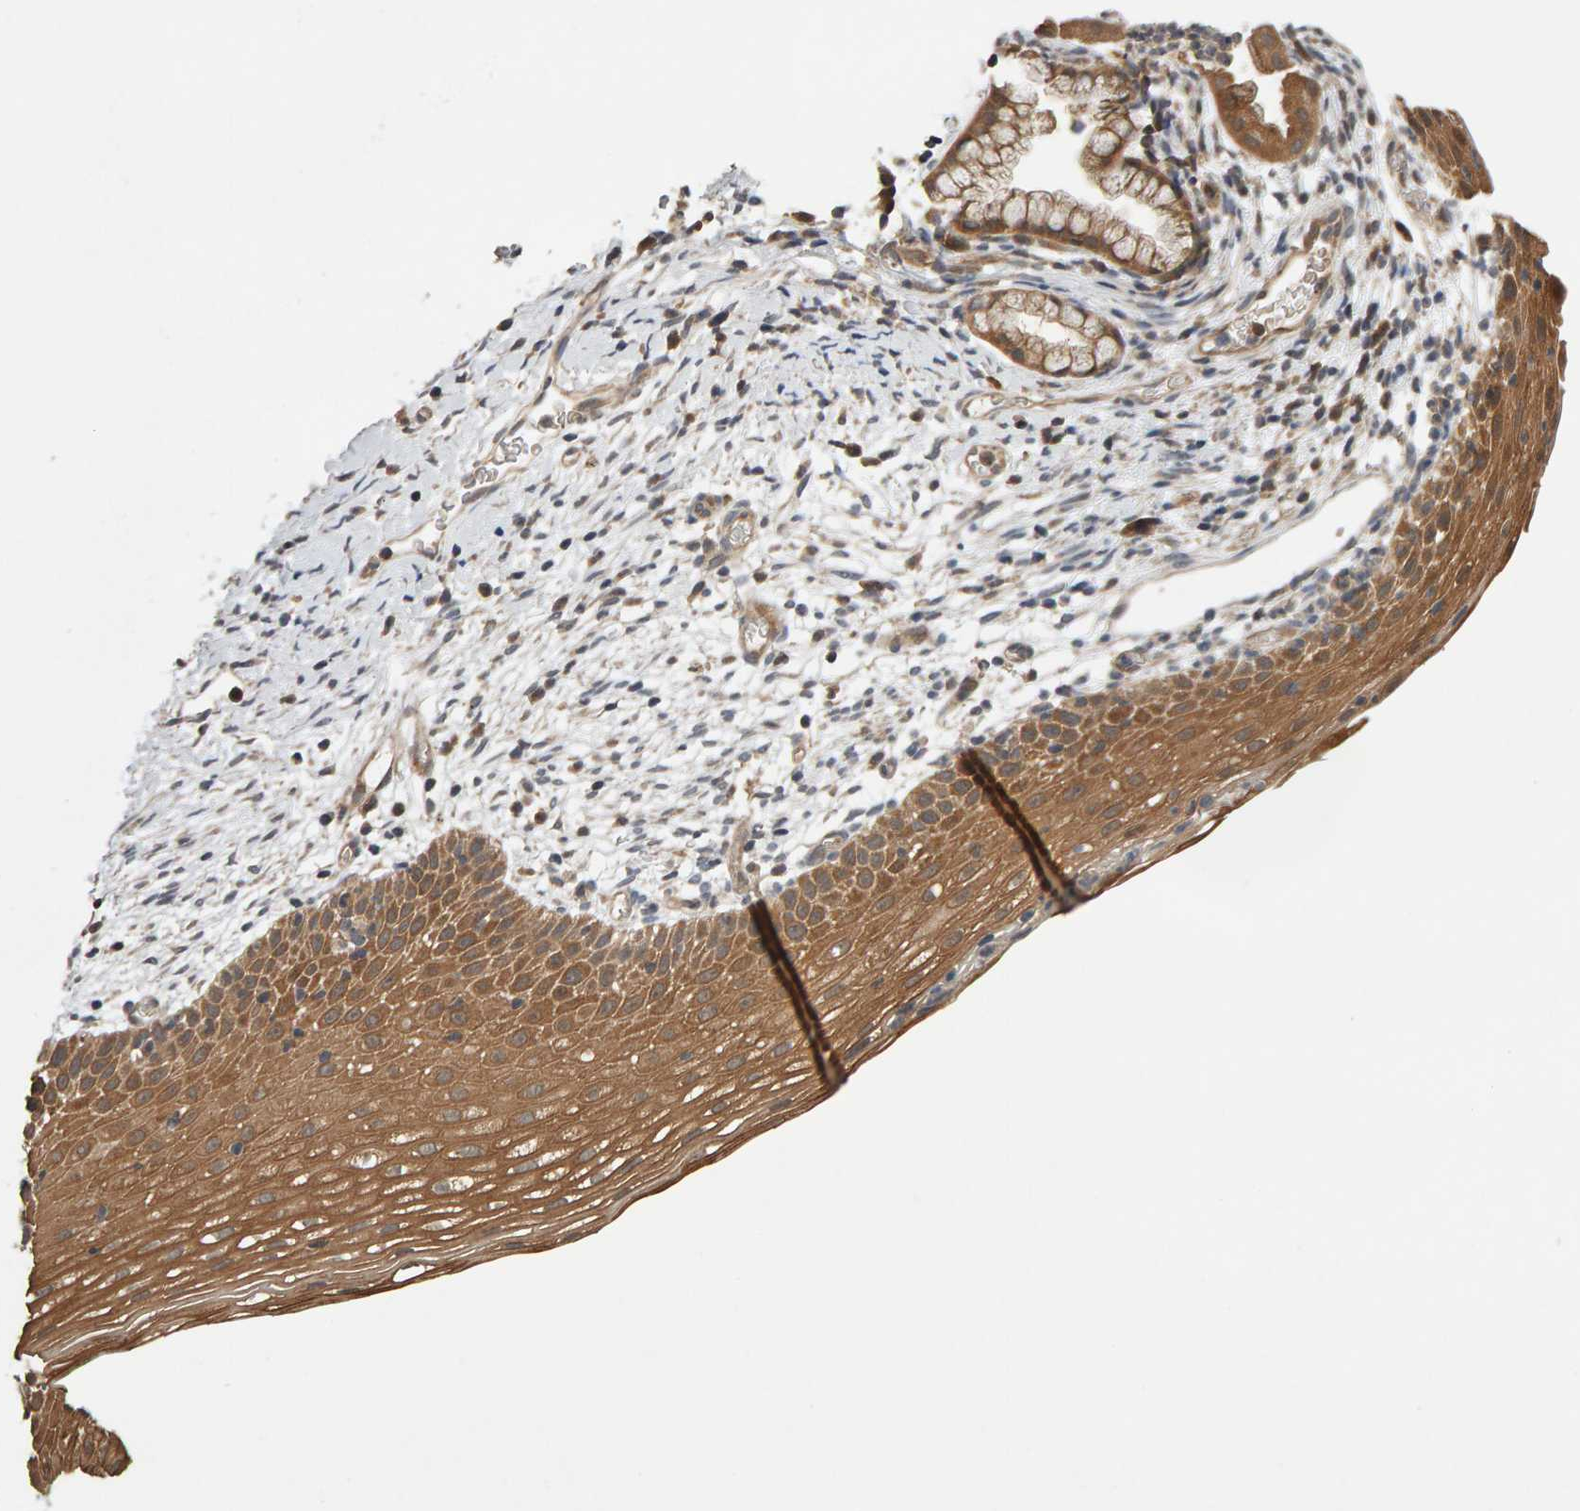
{"staining": {"intensity": "moderate", "quantity": ">75%", "location": "cytoplasmic/membranous"}, "tissue": "cervix", "cell_type": "Glandular cells", "image_type": "normal", "snomed": [{"axis": "morphology", "description": "Normal tissue, NOS"}, {"axis": "topography", "description": "Cervix"}], "caption": "Immunohistochemistry (DAB) staining of unremarkable human cervix exhibits moderate cytoplasmic/membranous protein expression in about >75% of glandular cells.", "gene": "DNAJC7", "patient": {"sex": "female", "age": 72}}